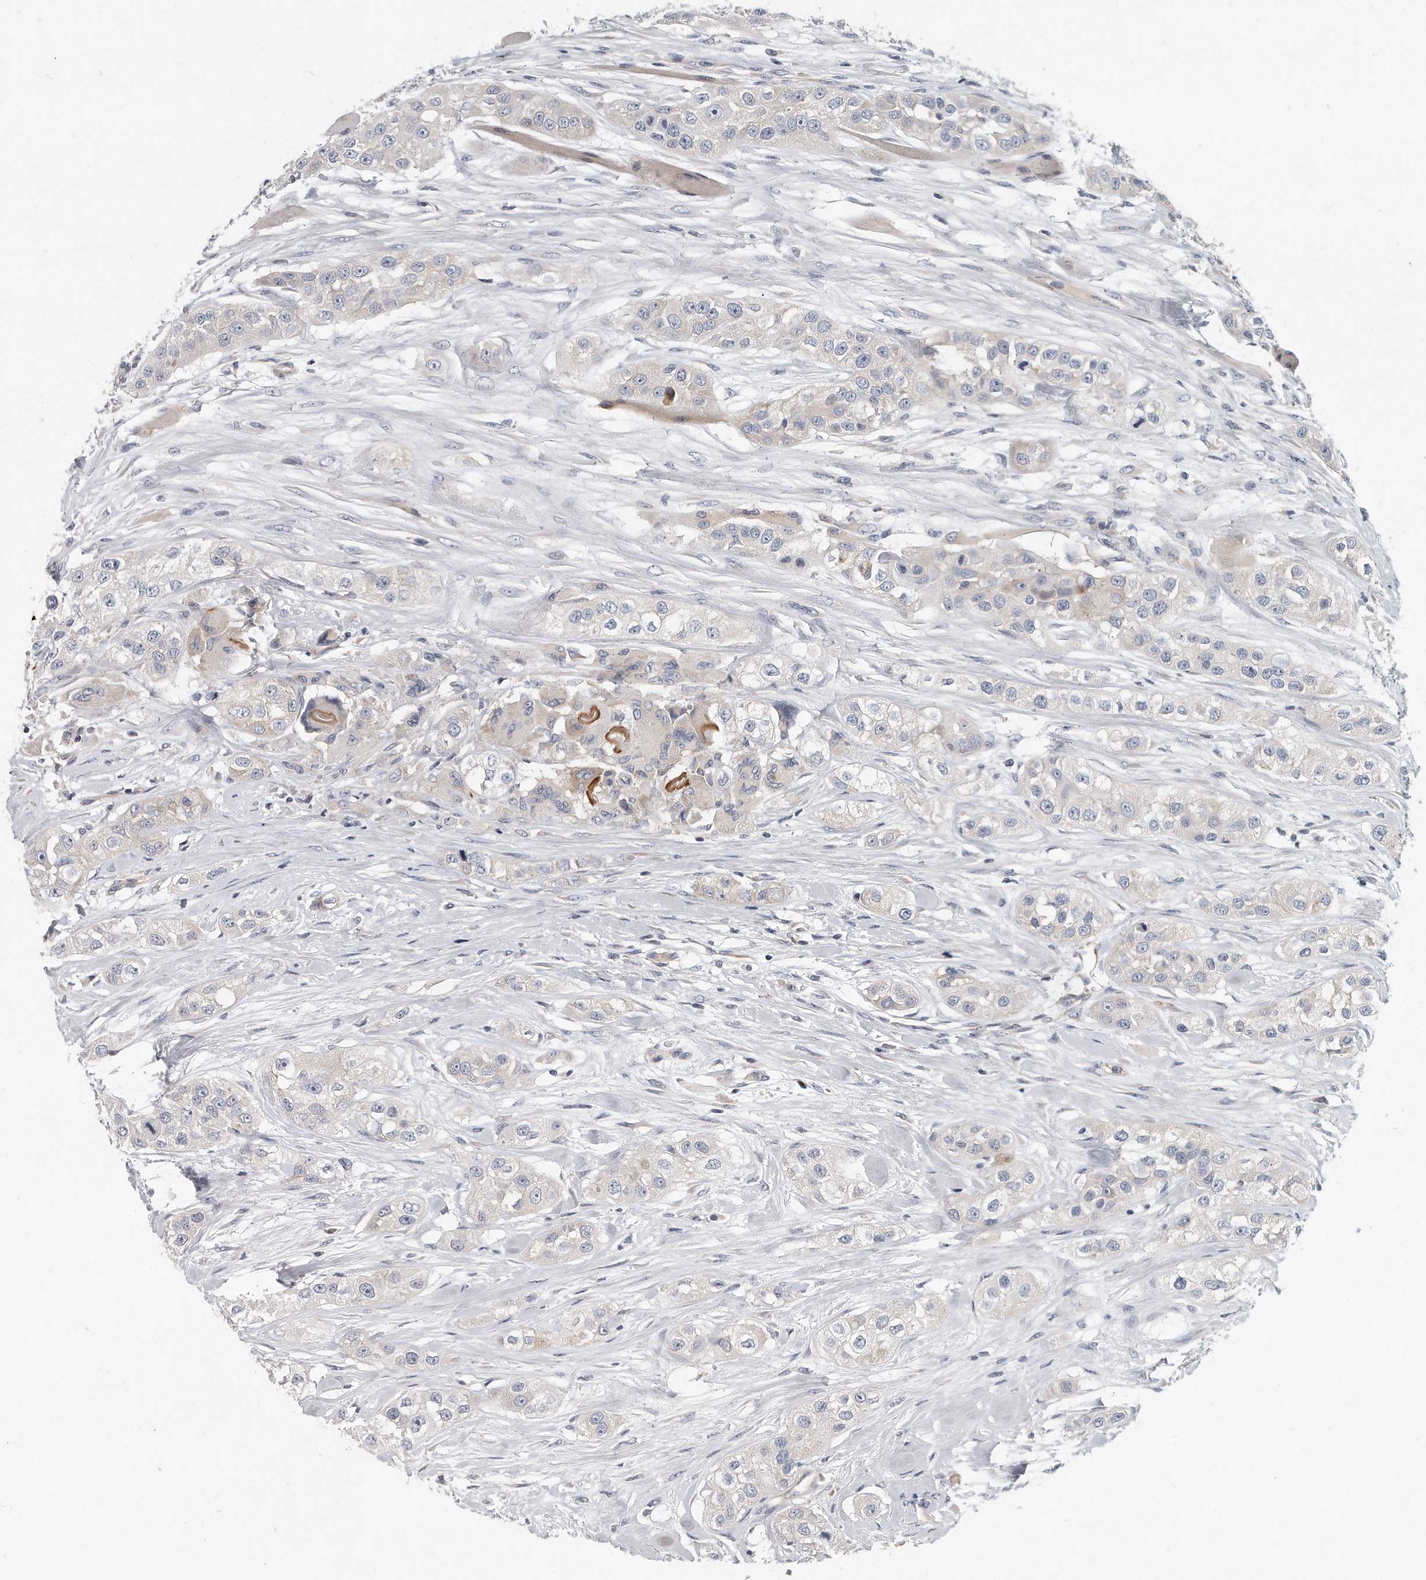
{"staining": {"intensity": "negative", "quantity": "none", "location": "none"}, "tissue": "head and neck cancer", "cell_type": "Tumor cells", "image_type": "cancer", "snomed": [{"axis": "morphology", "description": "Normal tissue, NOS"}, {"axis": "morphology", "description": "Squamous cell carcinoma, NOS"}, {"axis": "topography", "description": "Skeletal muscle"}, {"axis": "topography", "description": "Head-Neck"}], "caption": "This is an IHC photomicrograph of human head and neck cancer (squamous cell carcinoma). There is no expression in tumor cells.", "gene": "PLEKHA6", "patient": {"sex": "male", "age": 51}}